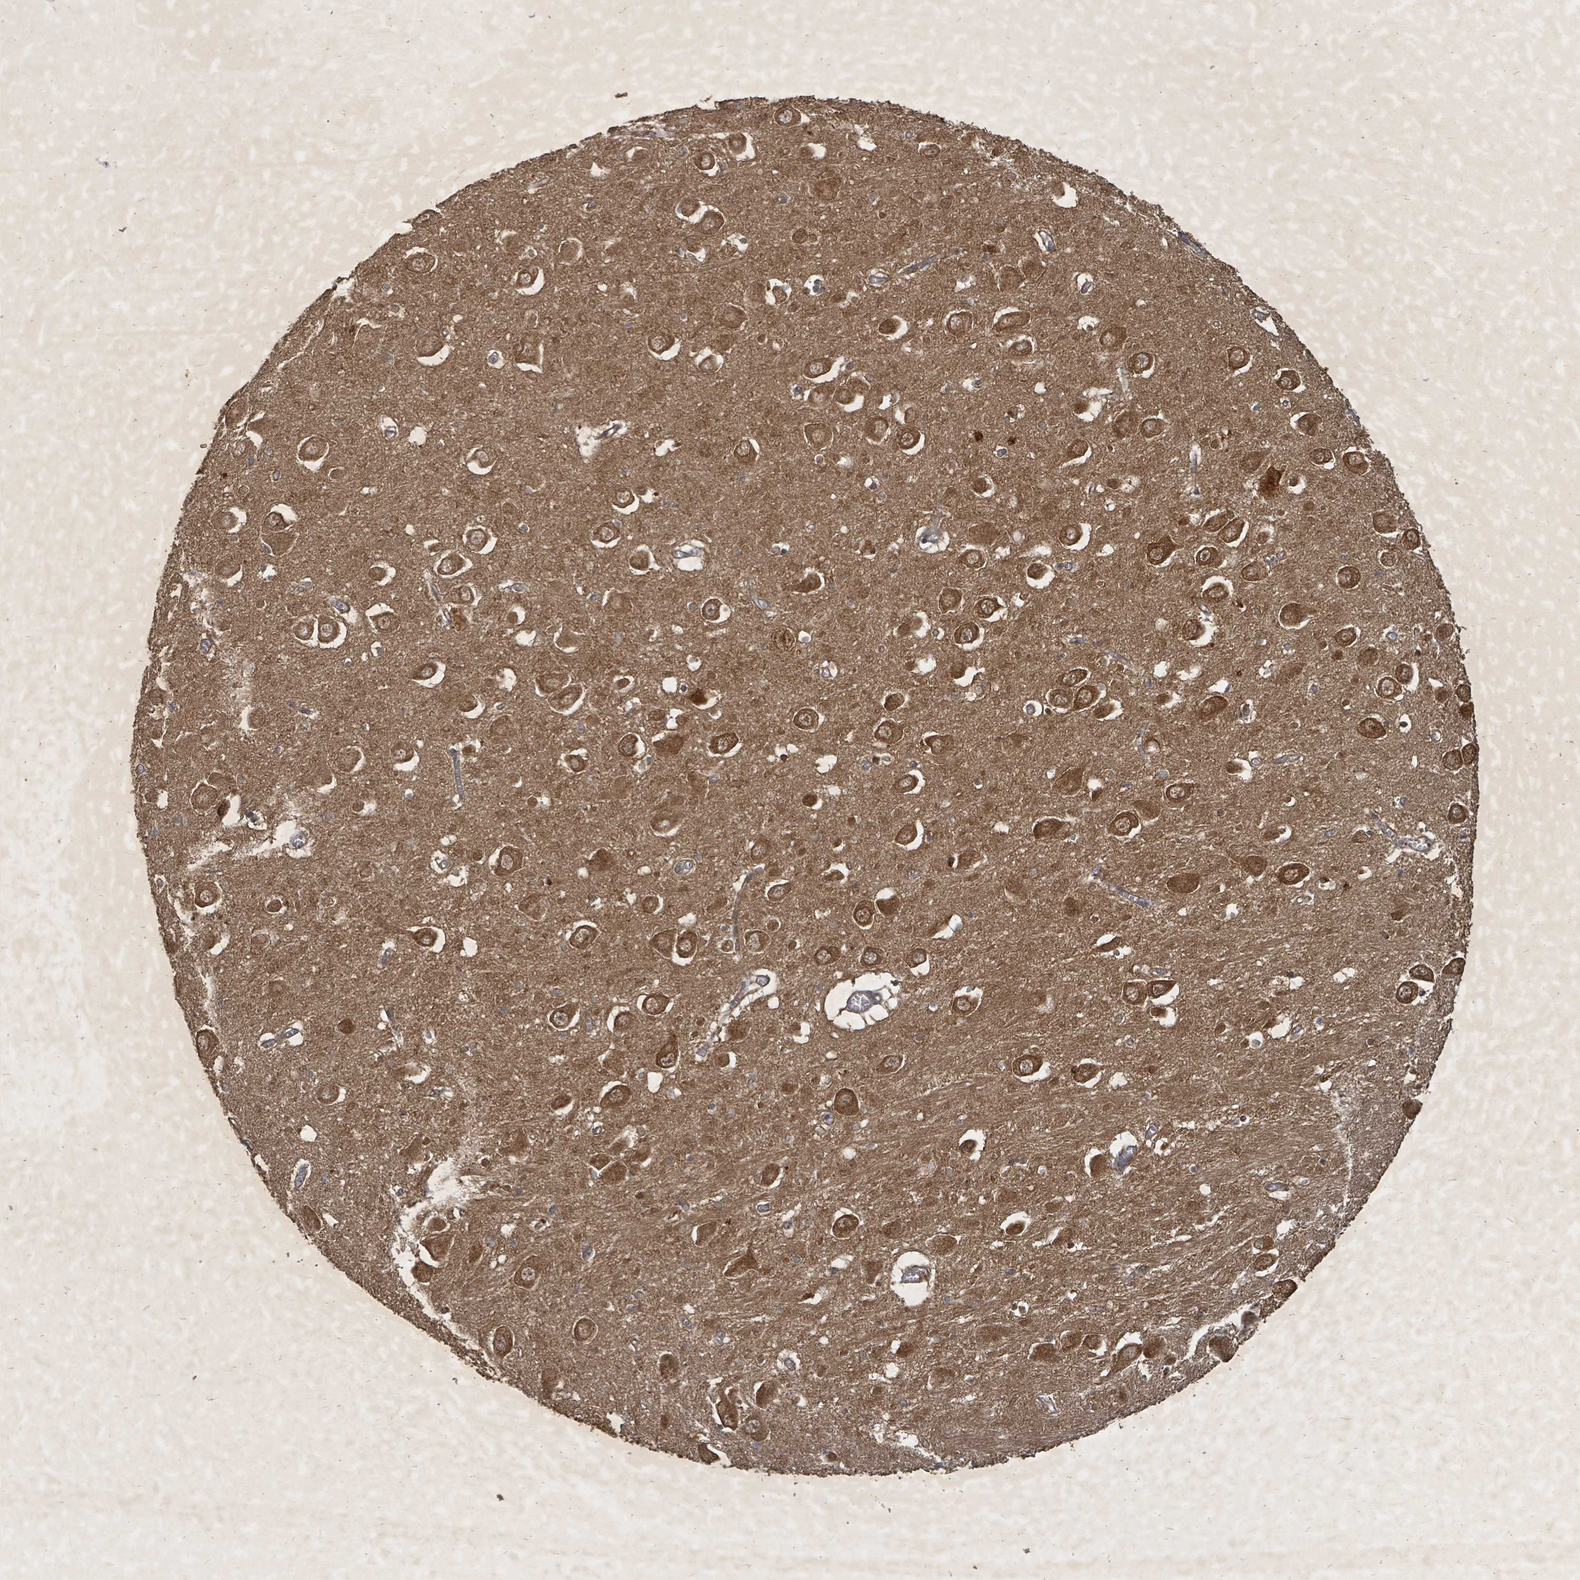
{"staining": {"intensity": "moderate", "quantity": "25%-75%", "location": "cytoplasmic/membranous,nuclear"}, "tissue": "hippocampus", "cell_type": "Glial cells", "image_type": "normal", "snomed": [{"axis": "morphology", "description": "Normal tissue, NOS"}, {"axis": "topography", "description": "Hippocampus"}], "caption": "Brown immunohistochemical staining in unremarkable hippocampus shows moderate cytoplasmic/membranous,nuclear expression in approximately 25%-75% of glial cells. Ihc stains the protein of interest in brown and the nuclei are stained blue.", "gene": "KDM4E", "patient": {"sex": "male", "age": 70}}